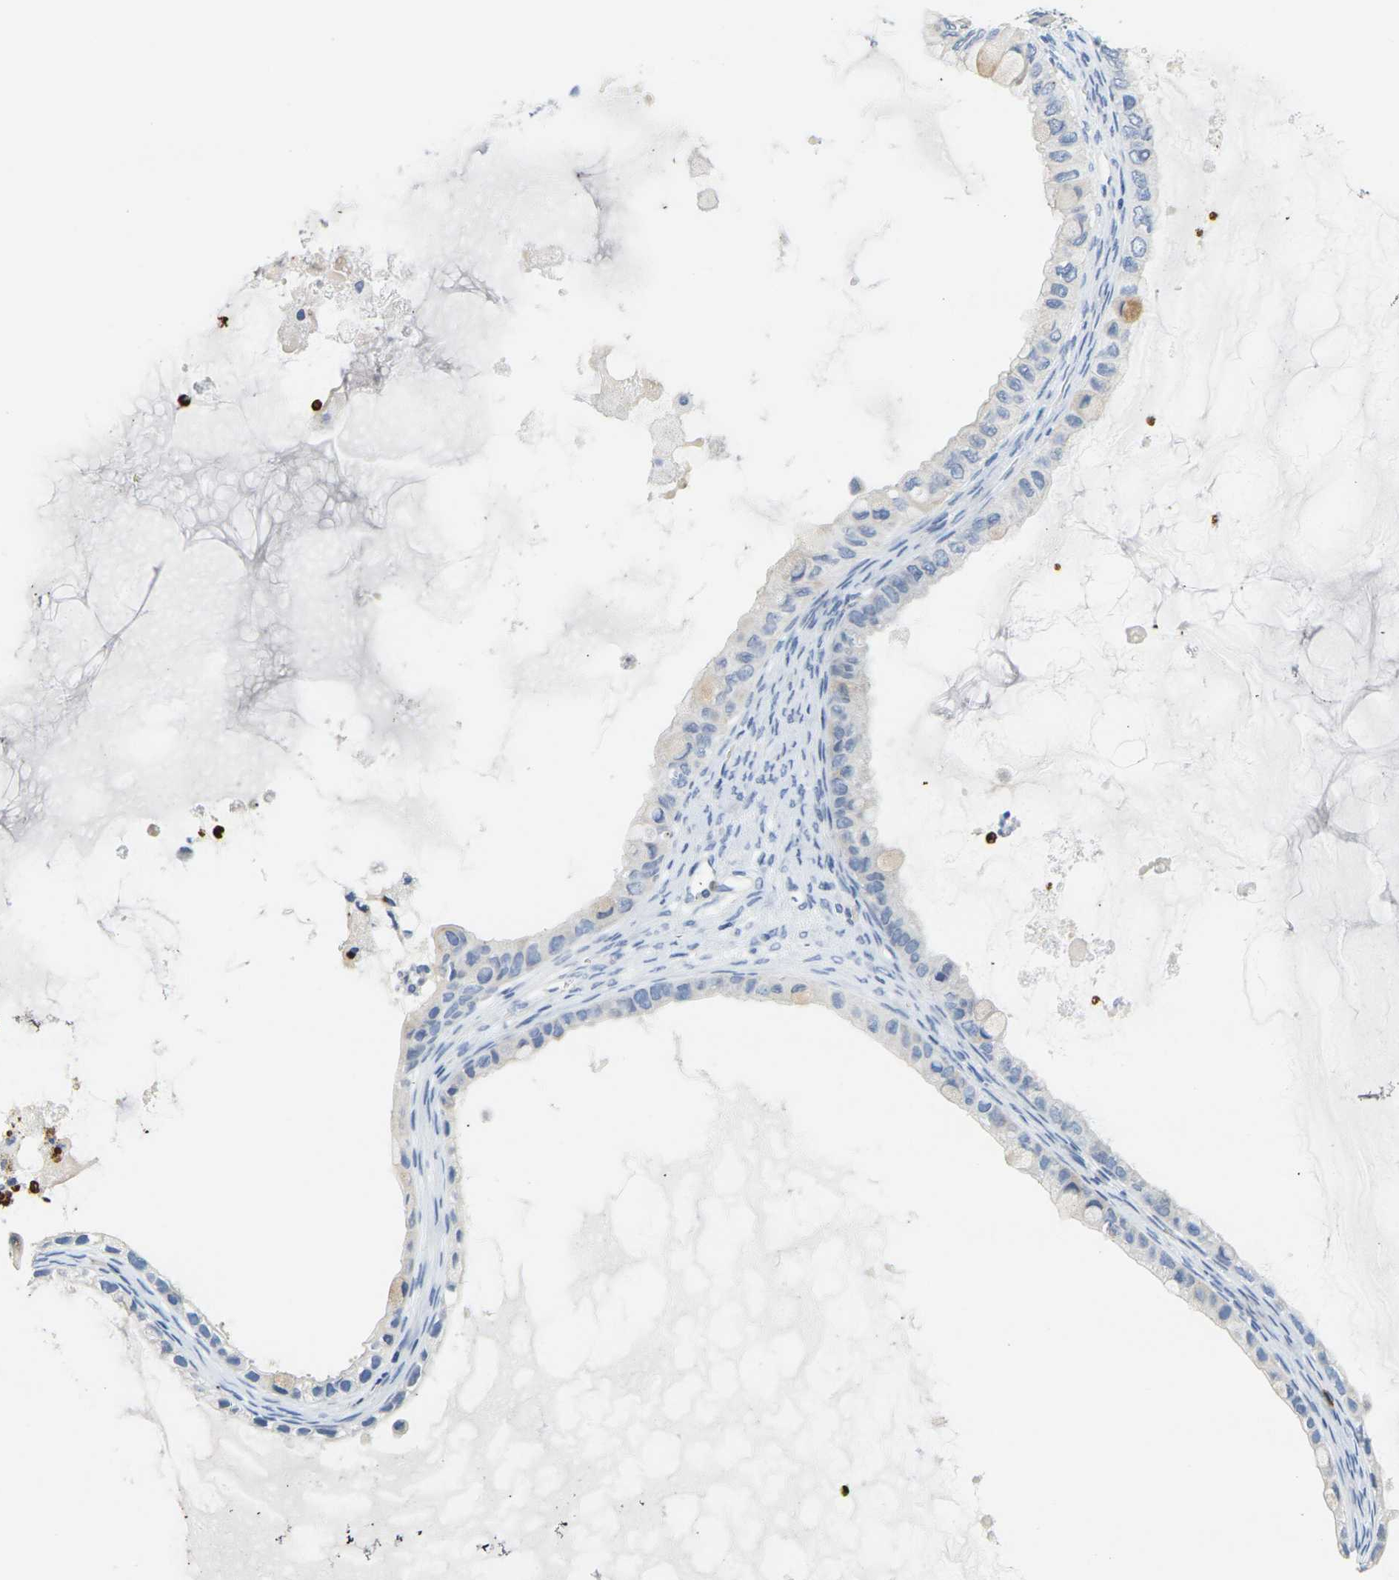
{"staining": {"intensity": "negative", "quantity": "none", "location": "none"}, "tissue": "ovarian cancer", "cell_type": "Tumor cells", "image_type": "cancer", "snomed": [{"axis": "morphology", "description": "Cystadenocarcinoma, mucinous, NOS"}, {"axis": "topography", "description": "Ovary"}], "caption": "Human mucinous cystadenocarcinoma (ovarian) stained for a protein using IHC shows no positivity in tumor cells.", "gene": "KLK5", "patient": {"sex": "female", "age": 80}}